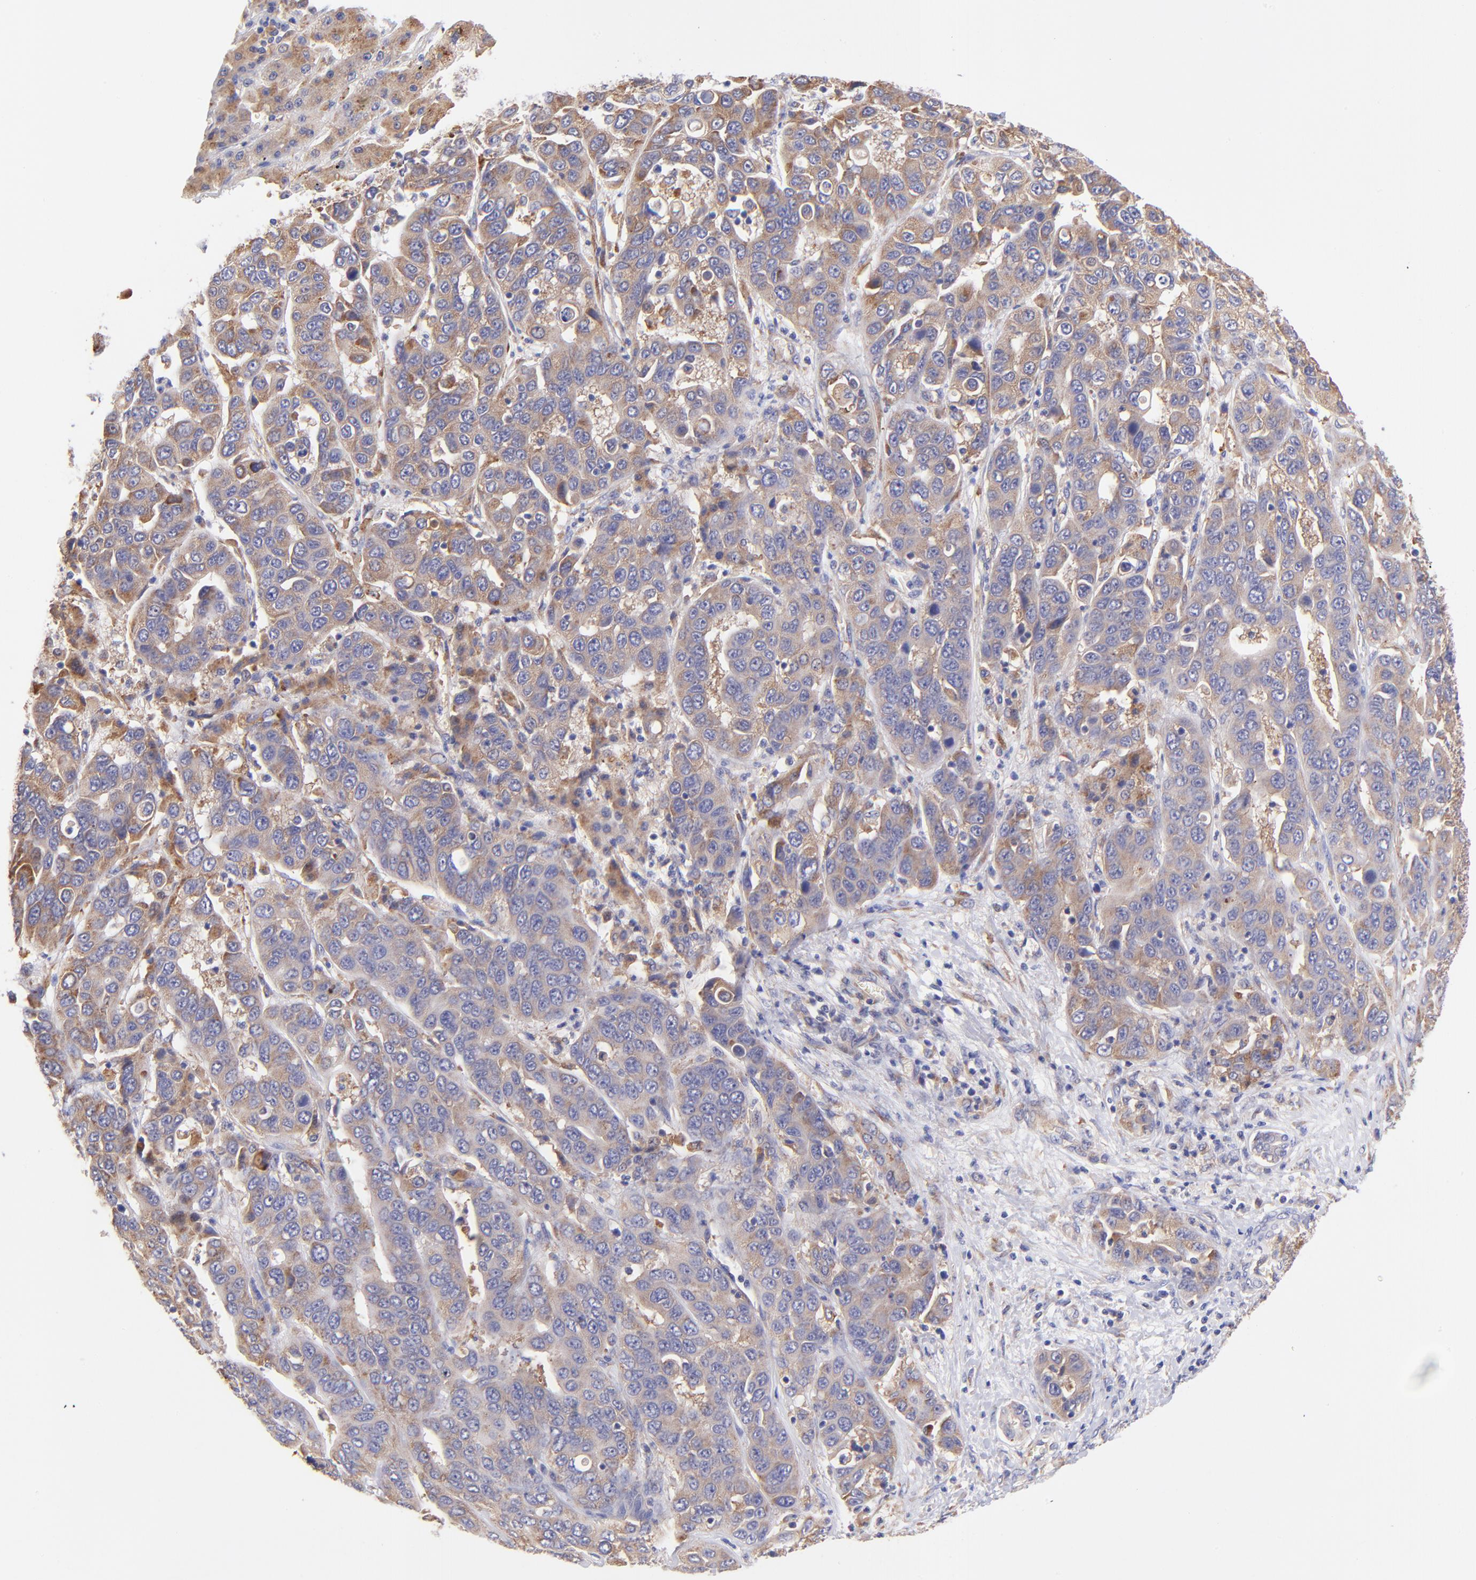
{"staining": {"intensity": "moderate", "quantity": "25%-75%", "location": "cytoplasmic/membranous"}, "tissue": "liver cancer", "cell_type": "Tumor cells", "image_type": "cancer", "snomed": [{"axis": "morphology", "description": "Cholangiocarcinoma"}, {"axis": "topography", "description": "Liver"}], "caption": "There is medium levels of moderate cytoplasmic/membranous positivity in tumor cells of liver cancer, as demonstrated by immunohistochemical staining (brown color).", "gene": "RPL11", "patient": {"sex": "female", "age": 52}}